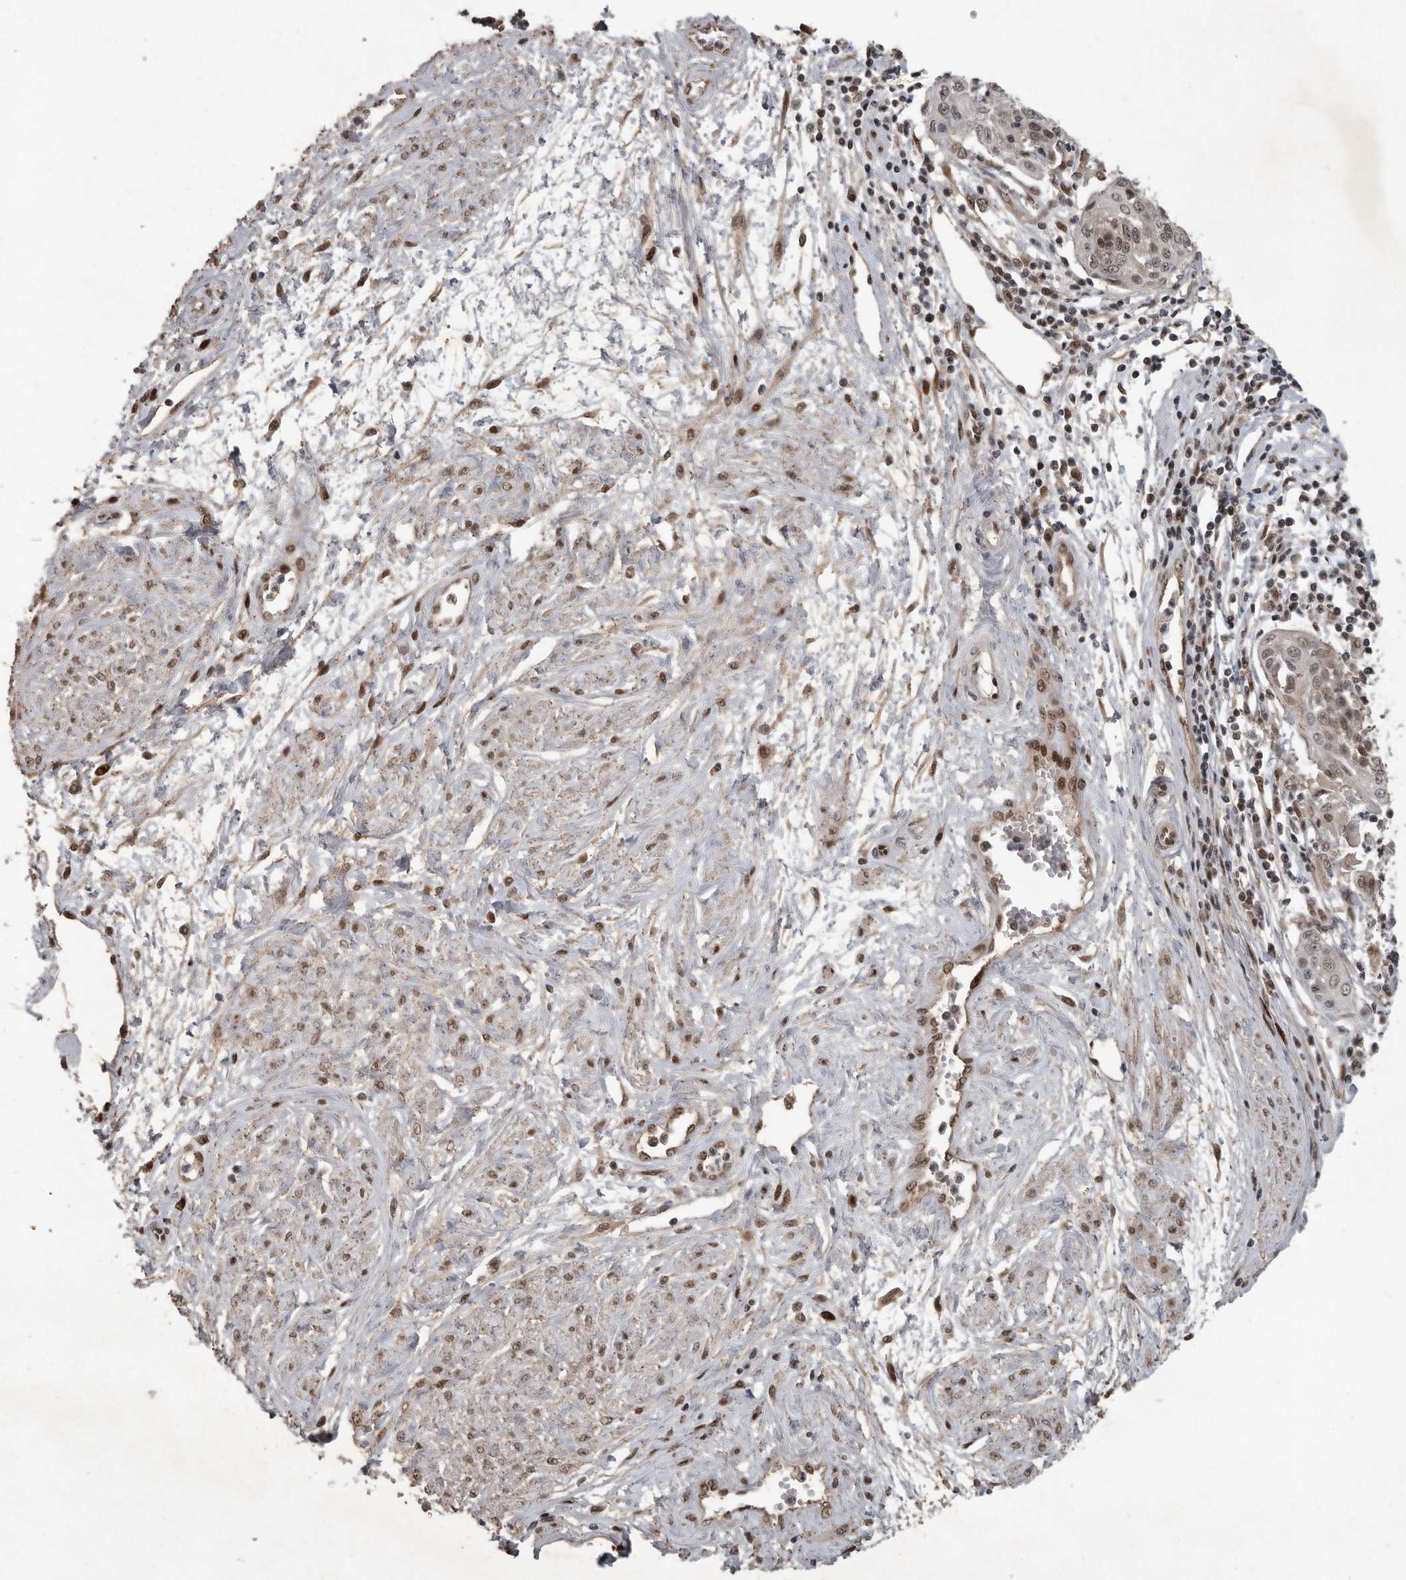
{"staining": {"intensity": "weak", "quantity": "25%-75%", "location": "nuclear"}, "tissue": "cervical cancer", "cell_type": "Tumor cells", "image_type": "cancer", "snomed": [{"axis": "morphology", "description": "Squamous cell carcinoma, NOS"}, {"axis": "topography", "description": "Cervix"}], "caption": "A brown stain labels weak nuclear positivity of a protein in human cervical squamous cell carcinoma tumor cells. (brown staining indicates protein expression, while blue staining denotes nuclei).", "gene": "CDC27", "patient": {"sex": "female", "age": 34}}